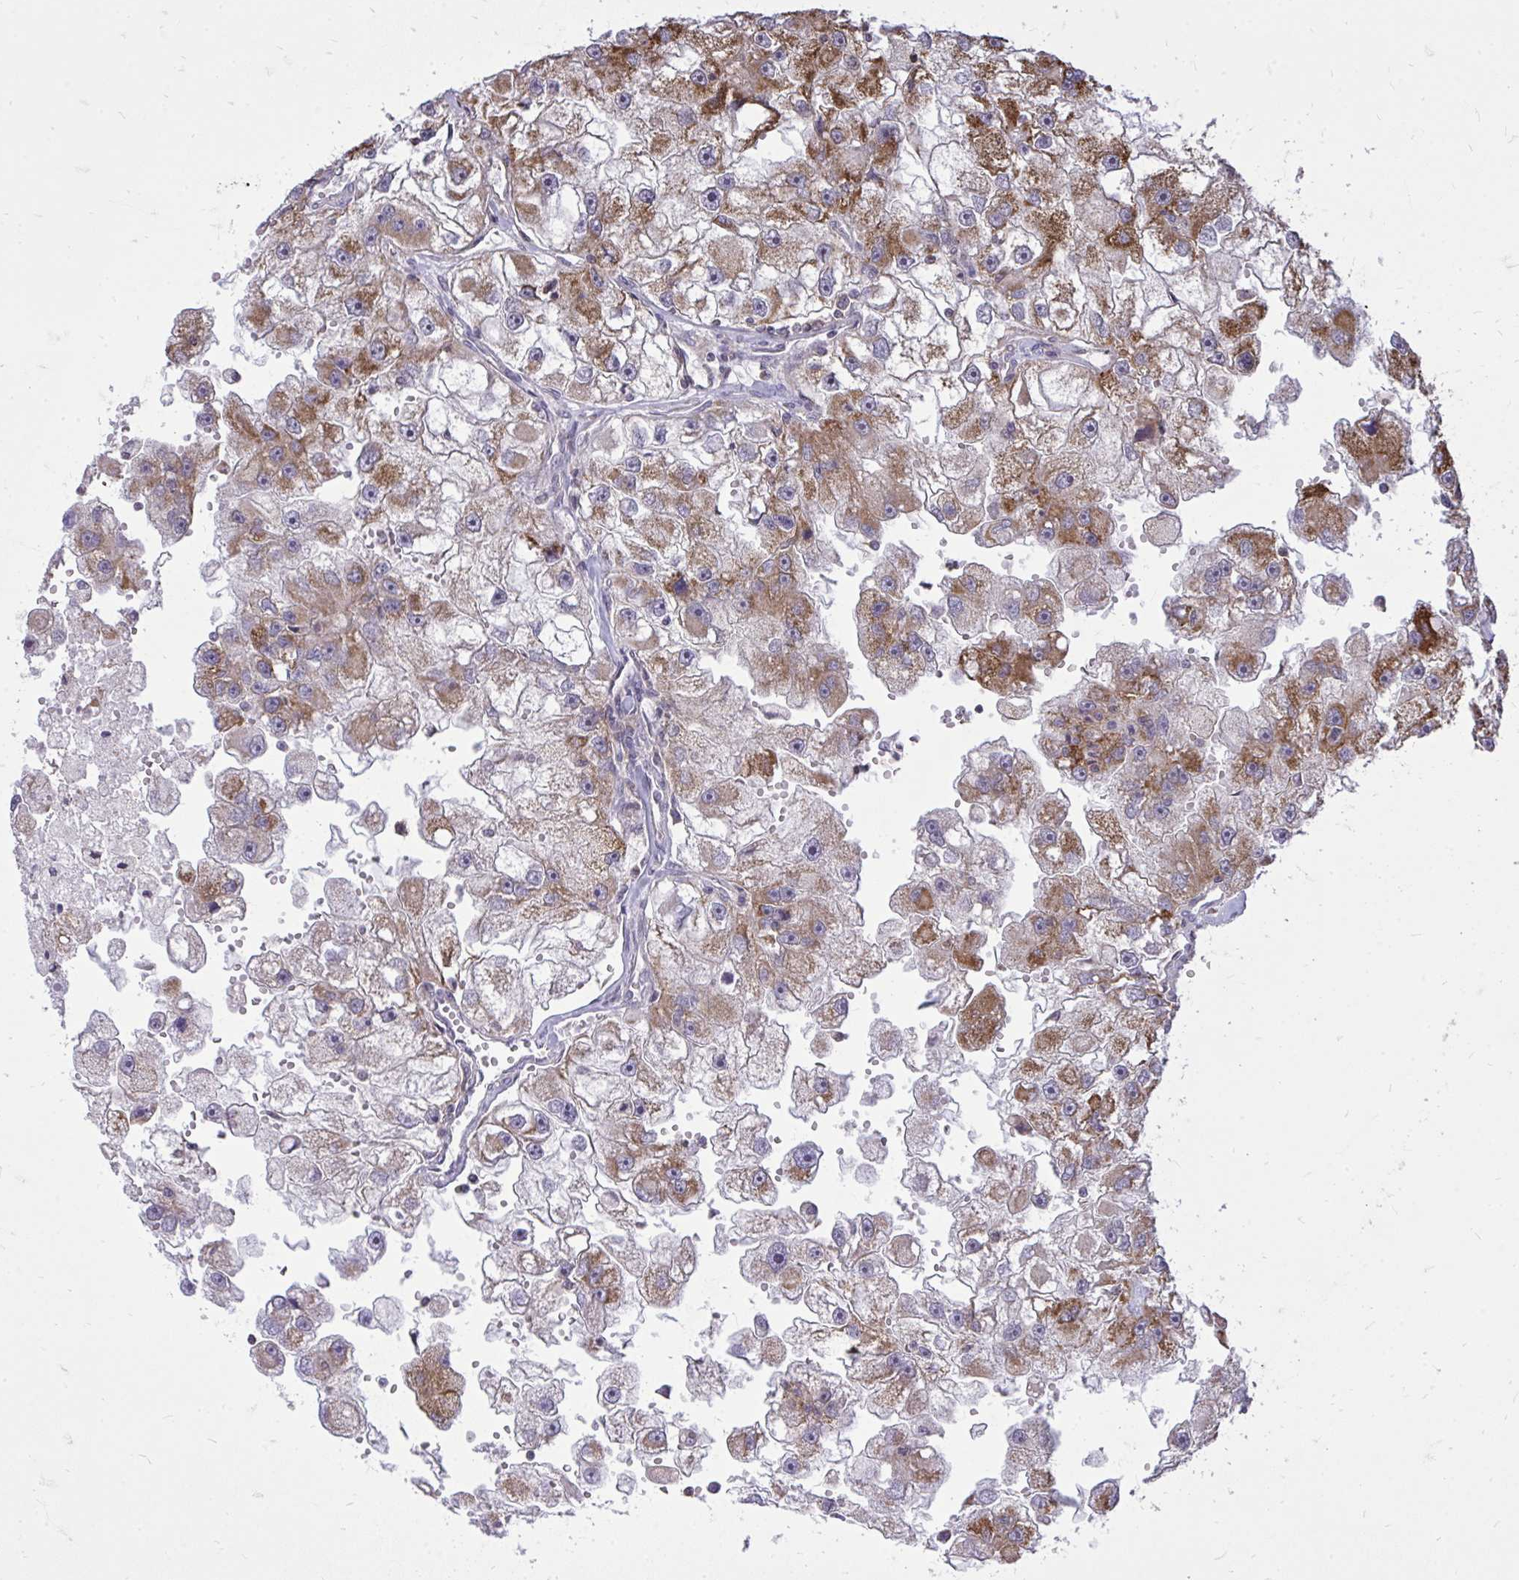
{"staining": {"intensity": "moderate", "quantity": ">75%", "location": "cytoplasmic/membranous"}, "tissue": "renal cancer", "cell_type": "Tumor cells", "image_type": "cancer", "snomed": [{"axis": "morphology", "description": "Adenocarcinoma, NOS"}, {"axis": "topography", "description": "Kidney"}], "caption": "Adenocarcinoma (renal) was stained to show a protein in brown. There is medium levels of moderate cytoplasmic/membranous positivity in approximately >75% of tumor cells.", "gene": "SLC7A5", "patient": {"sex": "male", "age": 63}}